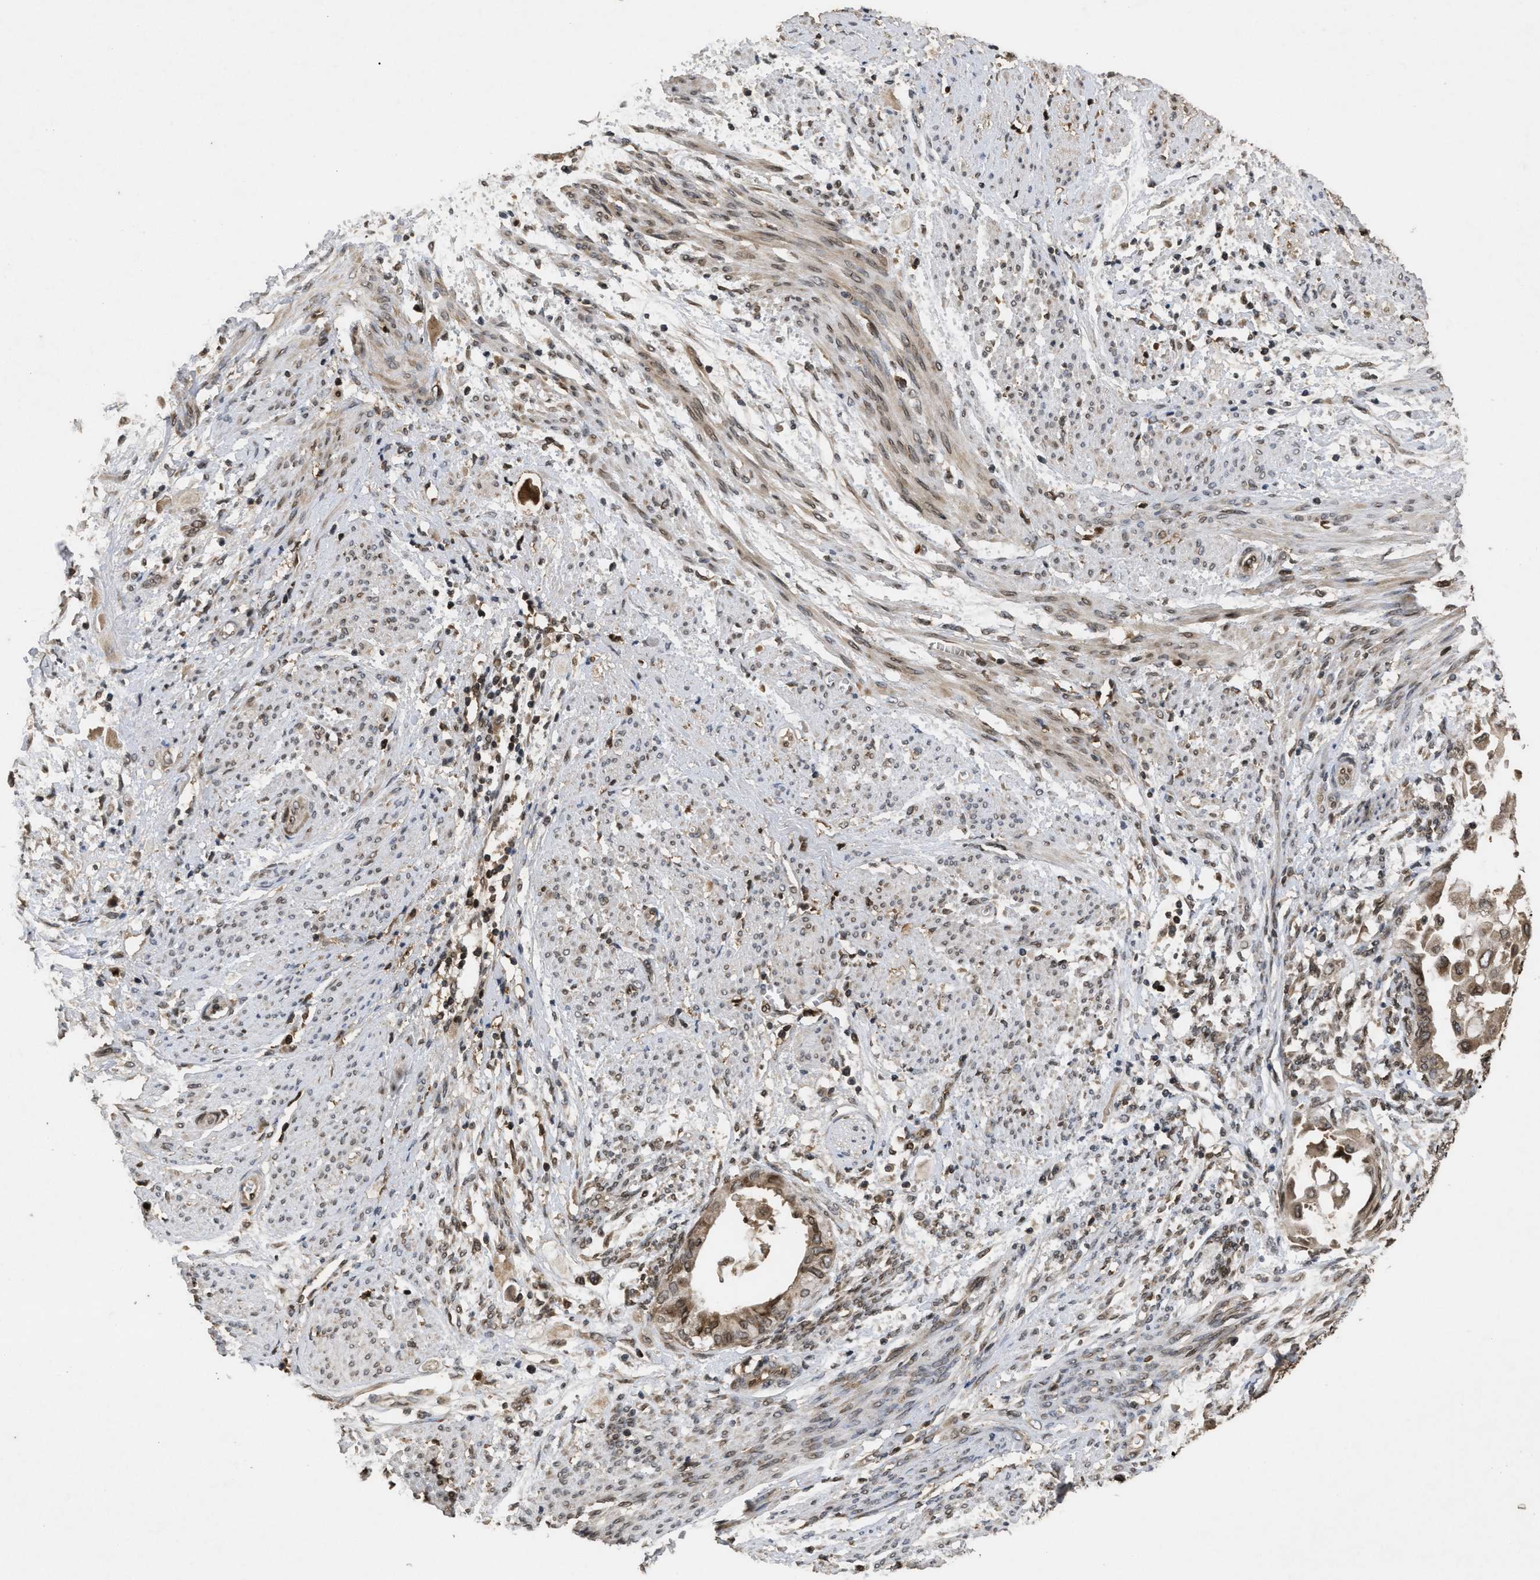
{"staining": {"intensity": "moderate", "quantity": ">75%", "location": "cytoplasmic/membranous,nuclear"}, "tissue": "cervical cancer", "cell_type": "Tumor cells", "image_type": "cancer", "snomed": [{"axis": "morphology", "description": "Normal tissue, NOS"}, {"axis": "morphology", "description": "Adenocarcinoma, NOS"}, {"axis": "topography", "description": "Cervix"}, {"axis": "topography", "description": "Endometrium"}], "caption": "Protein staining reveals moderate cytoplasmic/membranous and nuclear positivity in about >75% of tumor cells in cervical cancer. (DAB = brown stain, brightfield microscopy at high magnification).", "gene": "CRY1", "patient": {"sex": "female", "age": 86}}